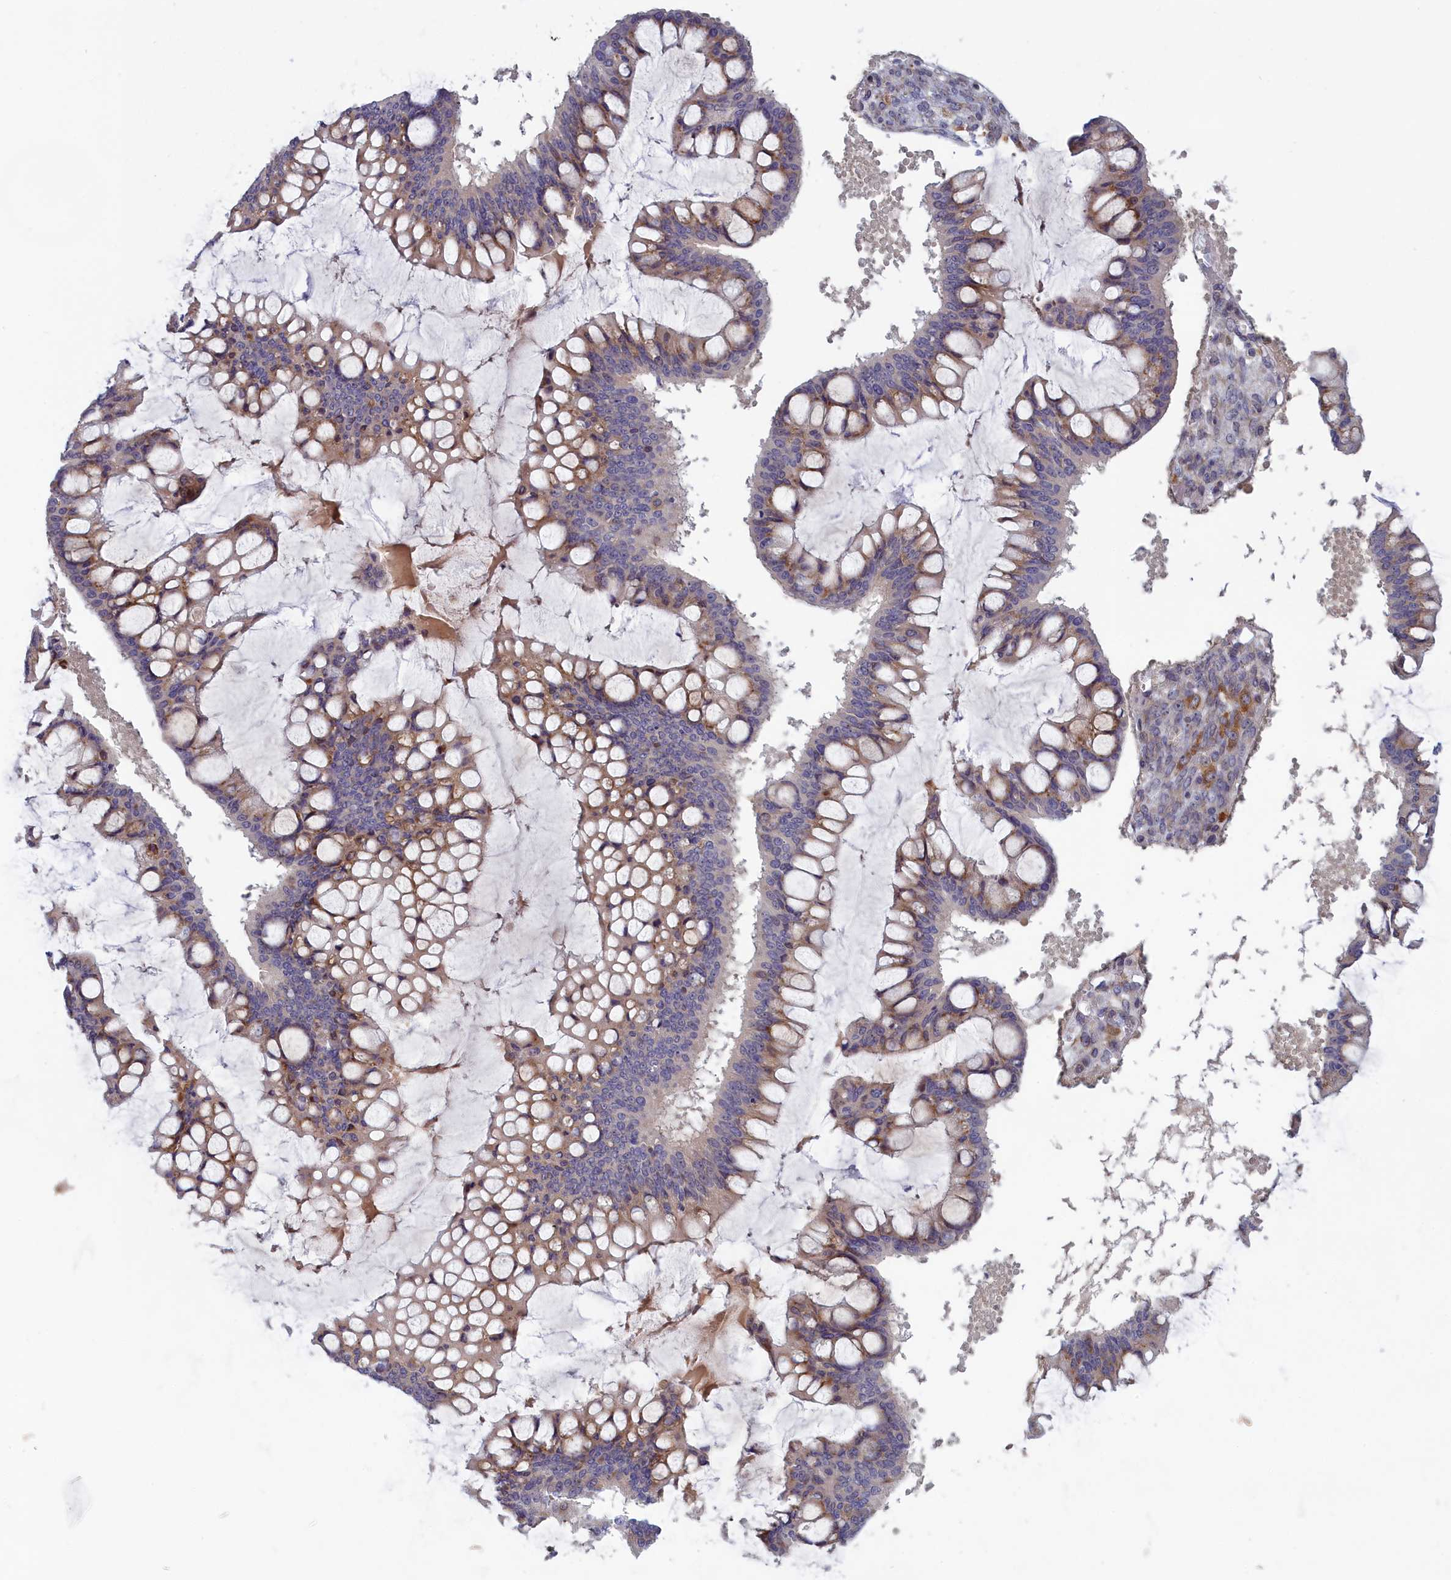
{"staining": {"intensity": "weak", "quantity": "25%-75%", "location": "cytoplasmic/membranous"}, "tissue": "ovarian cancer", "cell_type": "Tumor cells", "image_type": "cancer", "snomed": [{"axis": "morphology", "description": "Cystadenocarcinoma, mucinous, NOS"}, {"axis": "topography", "description": "Ovary"}], "caption": "This histopathology image demonstrates ovarian mucinous cystadenocarcinoma stained with immunohistochemistry to label a protein in brown. The cytoplasmic/membranous of tumor cells show weak positivity for the protein. Nuclei are counter-stained blue.", "gene": "IGFALS", "patient": {"sex": "female", "age": 73}}